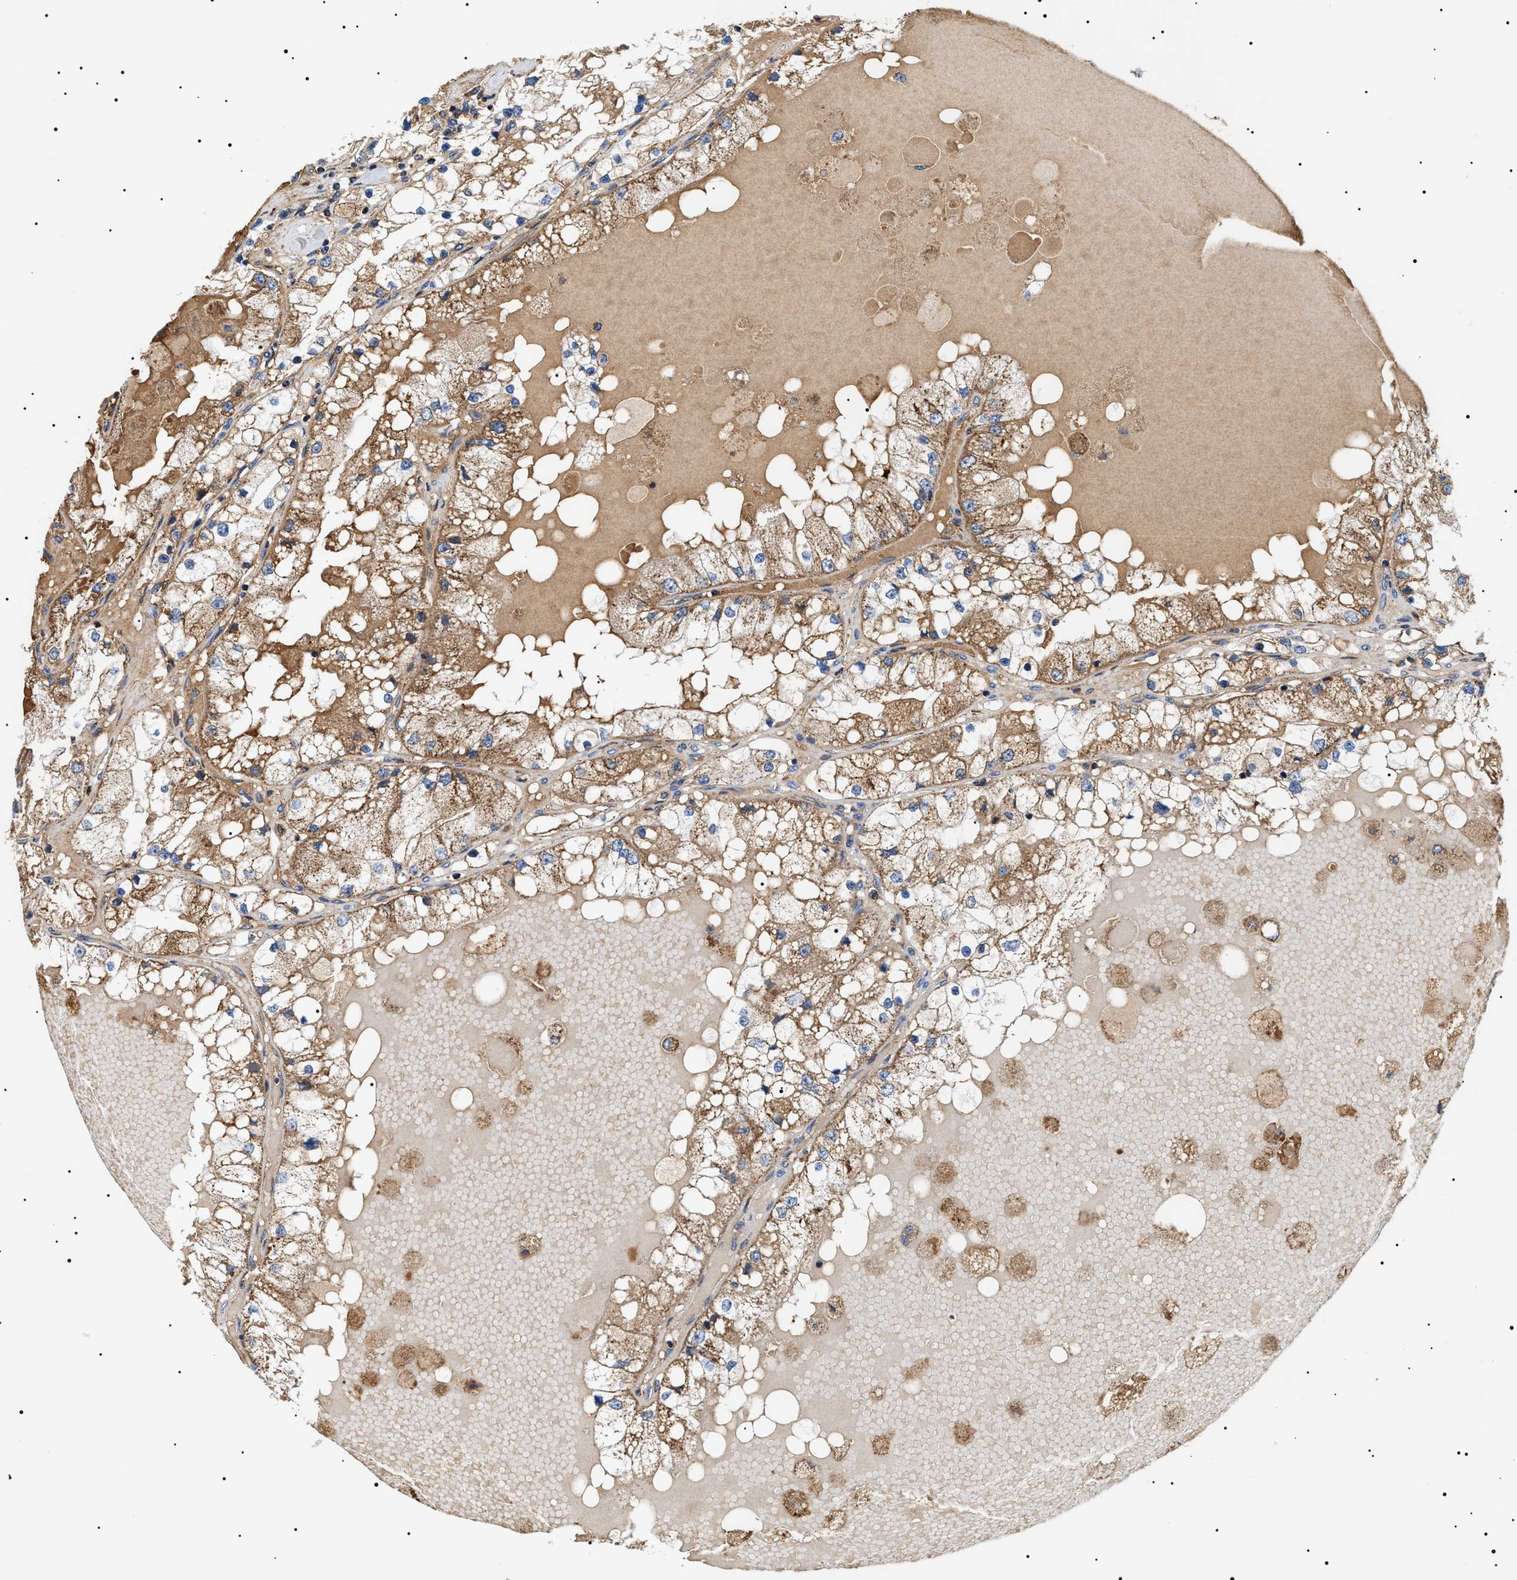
{"staining": {"intensity": "moderate", "quantity": "25%-75%", "location": "cytoplasmic/membranous"}, "tissue": "renal cancer", "cell_type": "Tumor cells", "image_type": "cancer", "snomed": [{"axis": "morphology", "description": "Adenocarcinoma, NOS"}, {"axis": "topography", "description": "Kidney"}], "caption": "Immunohistochemical staining of human adenocarcinoma (renal) displays medium levels of moderate cytoplasmic/membranous staining in approximately 25%-75% of tumor cells. The protein is stained brown, and the nuclei are stained in blue (DAB (3,3'-diaminobenzidine) IHC with brightfield microscopy, high magnification).", "gene": "OXSM", "patient": {"sex": "male", "age": 68}}